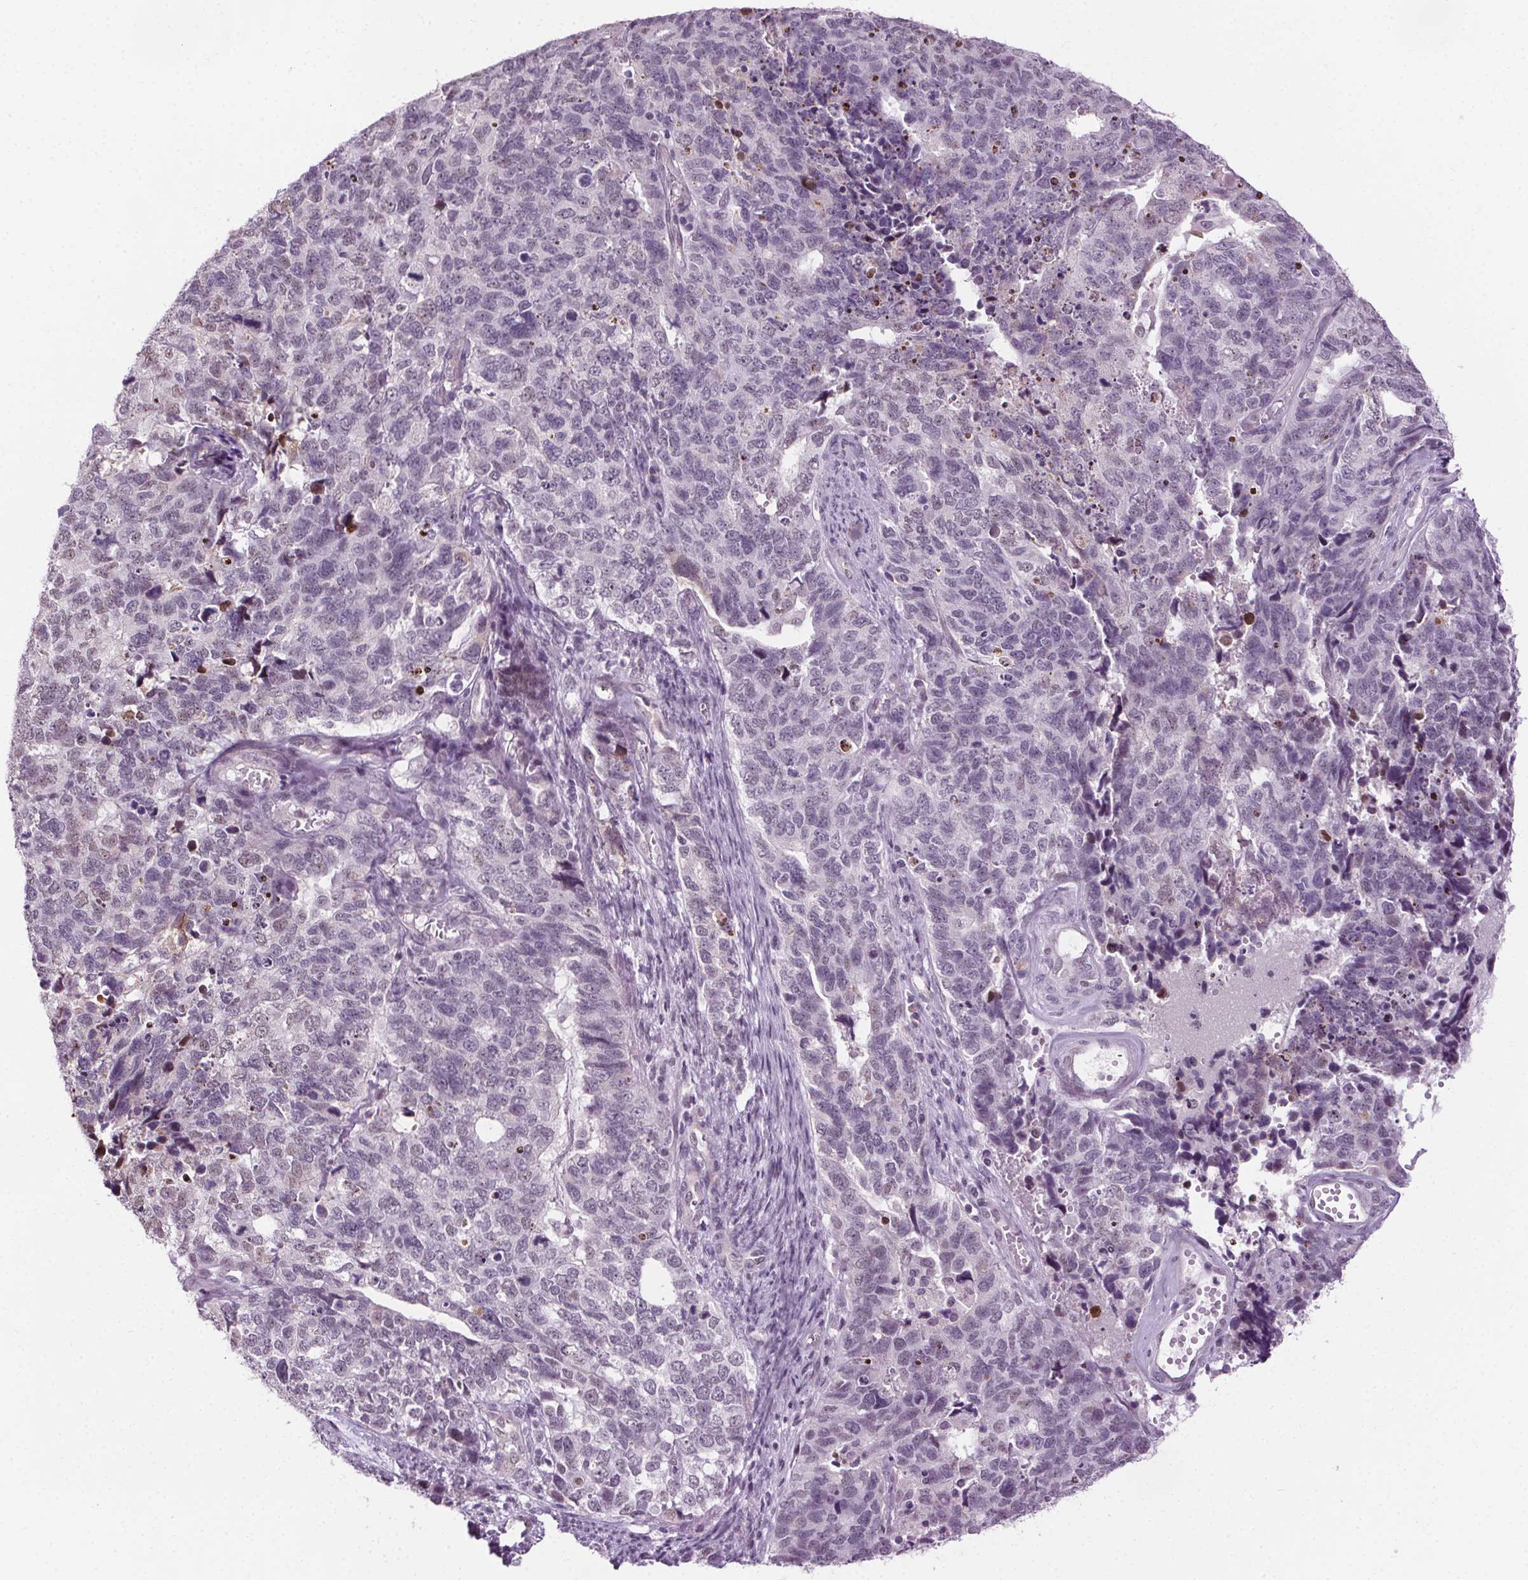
{"staining": {"intensity": "negative", "quantity": "none", "location": "none"}, "tissue": "cervical cancer", "cell_type": "Tumor cells", "image_type": "cancer", "snomed": [{"axis": "morphology", "description": "Squamous cell carcinoma, NOS"}, {"axis": "topography", "description": "Cervix"}], "caption": "Immunohistochemical staining of cervical cancer (squamous cell carcinoma) shows no significant positivity in tumor cells. (DAB immunohistochemistry (IHC) visualized using brightfield microscopy, high magnification).", "gene": "CEBPA", "patient": {"sex": "female", "age": 63}}